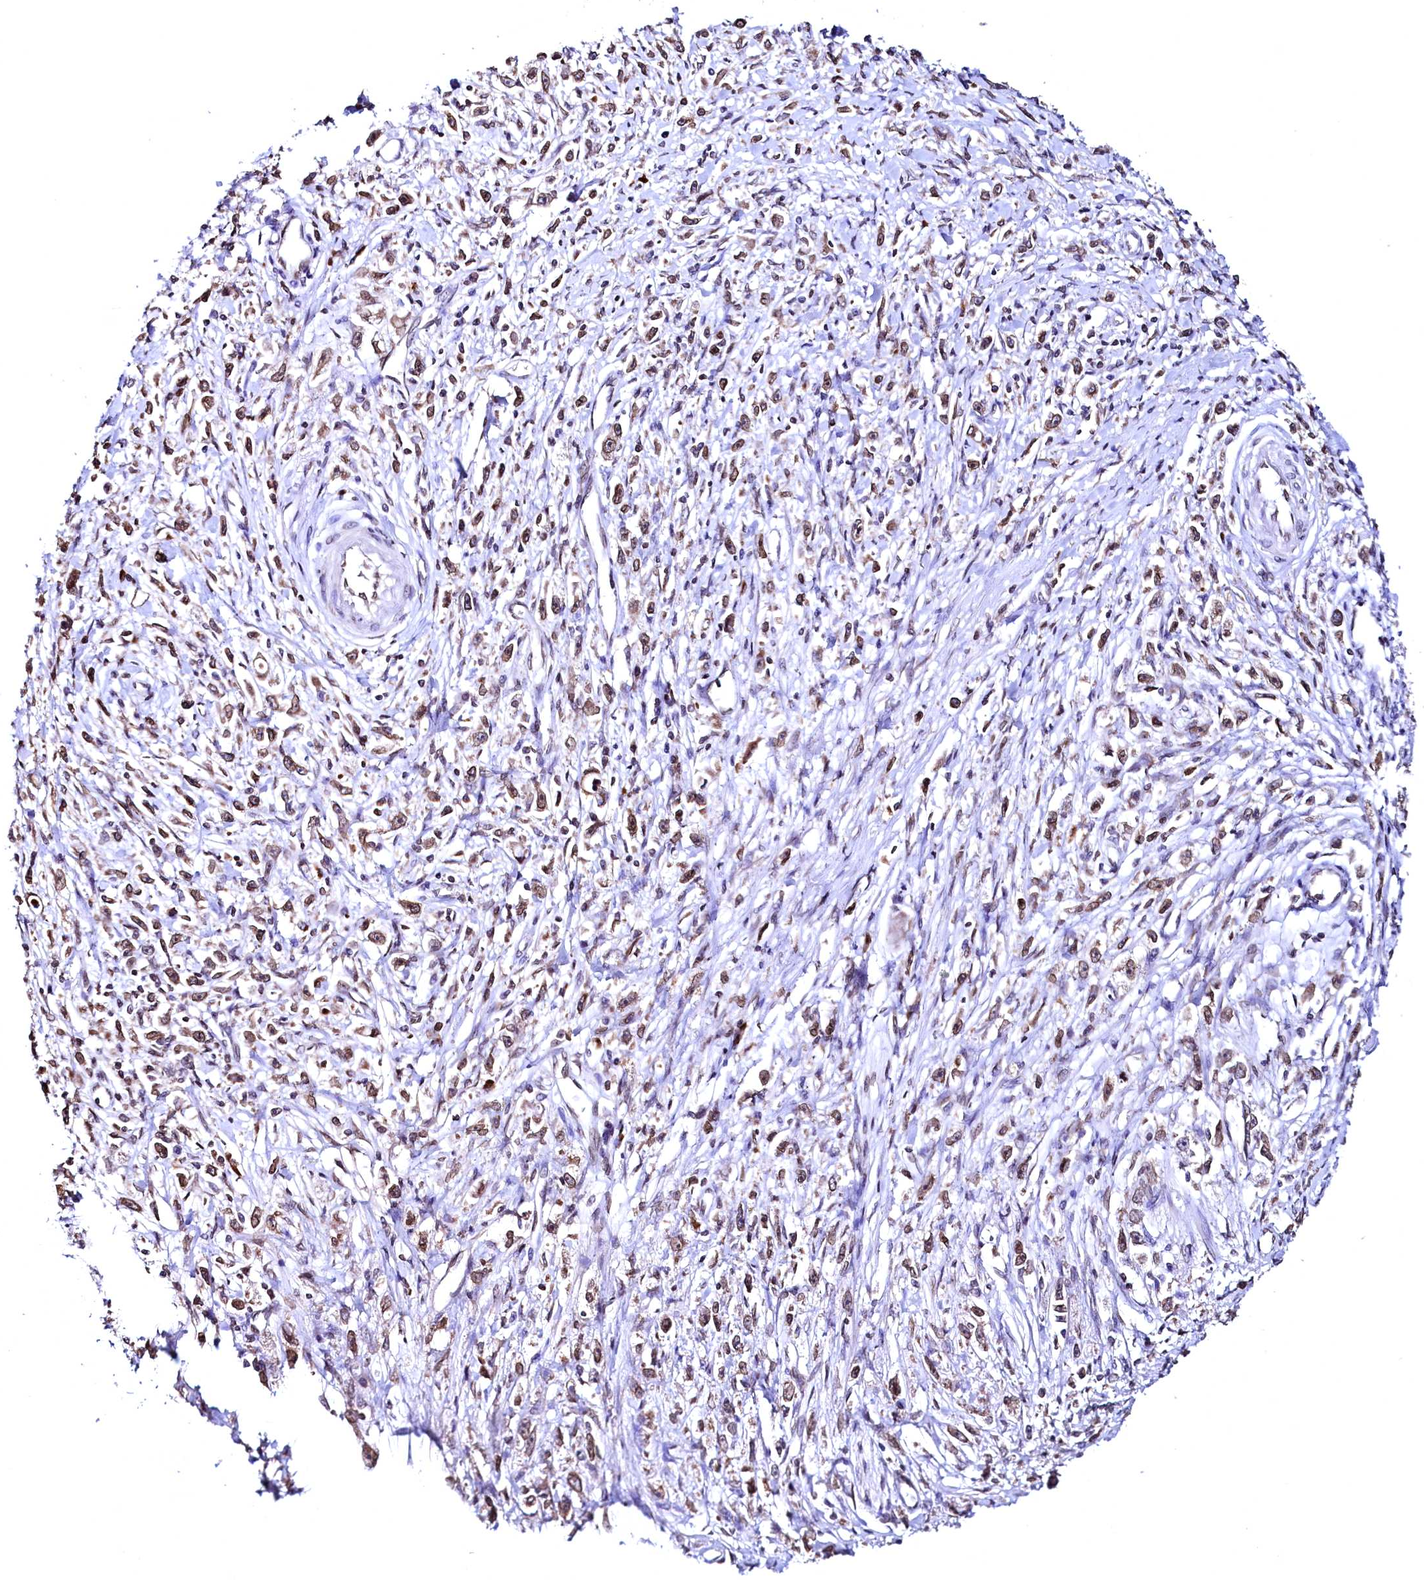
{"staining": {"intensity": "moderate", "quantity": ">75%", "location": "cytoplasmic/membranous,nuclear"}, "tissue": "stomach cancer", "cell_type": "Tumor cells", "image_type": "cancer", "snomed": [{"axis": "morphology", "description": "Adenocarcinoma, NOS"}, {"axis": "topography", "description": "Stomach"}], "caption": "DAB (3,3'-diaminobenzidine) immunohistochemical staining of stomach adenocarcinoma exhibits moderate cytoplasmic/membranous and nuclear protein expression in approximately >75% of tumor cells.", "gene": "HAND1", "patient": {"sex": "female", "age": 59}}